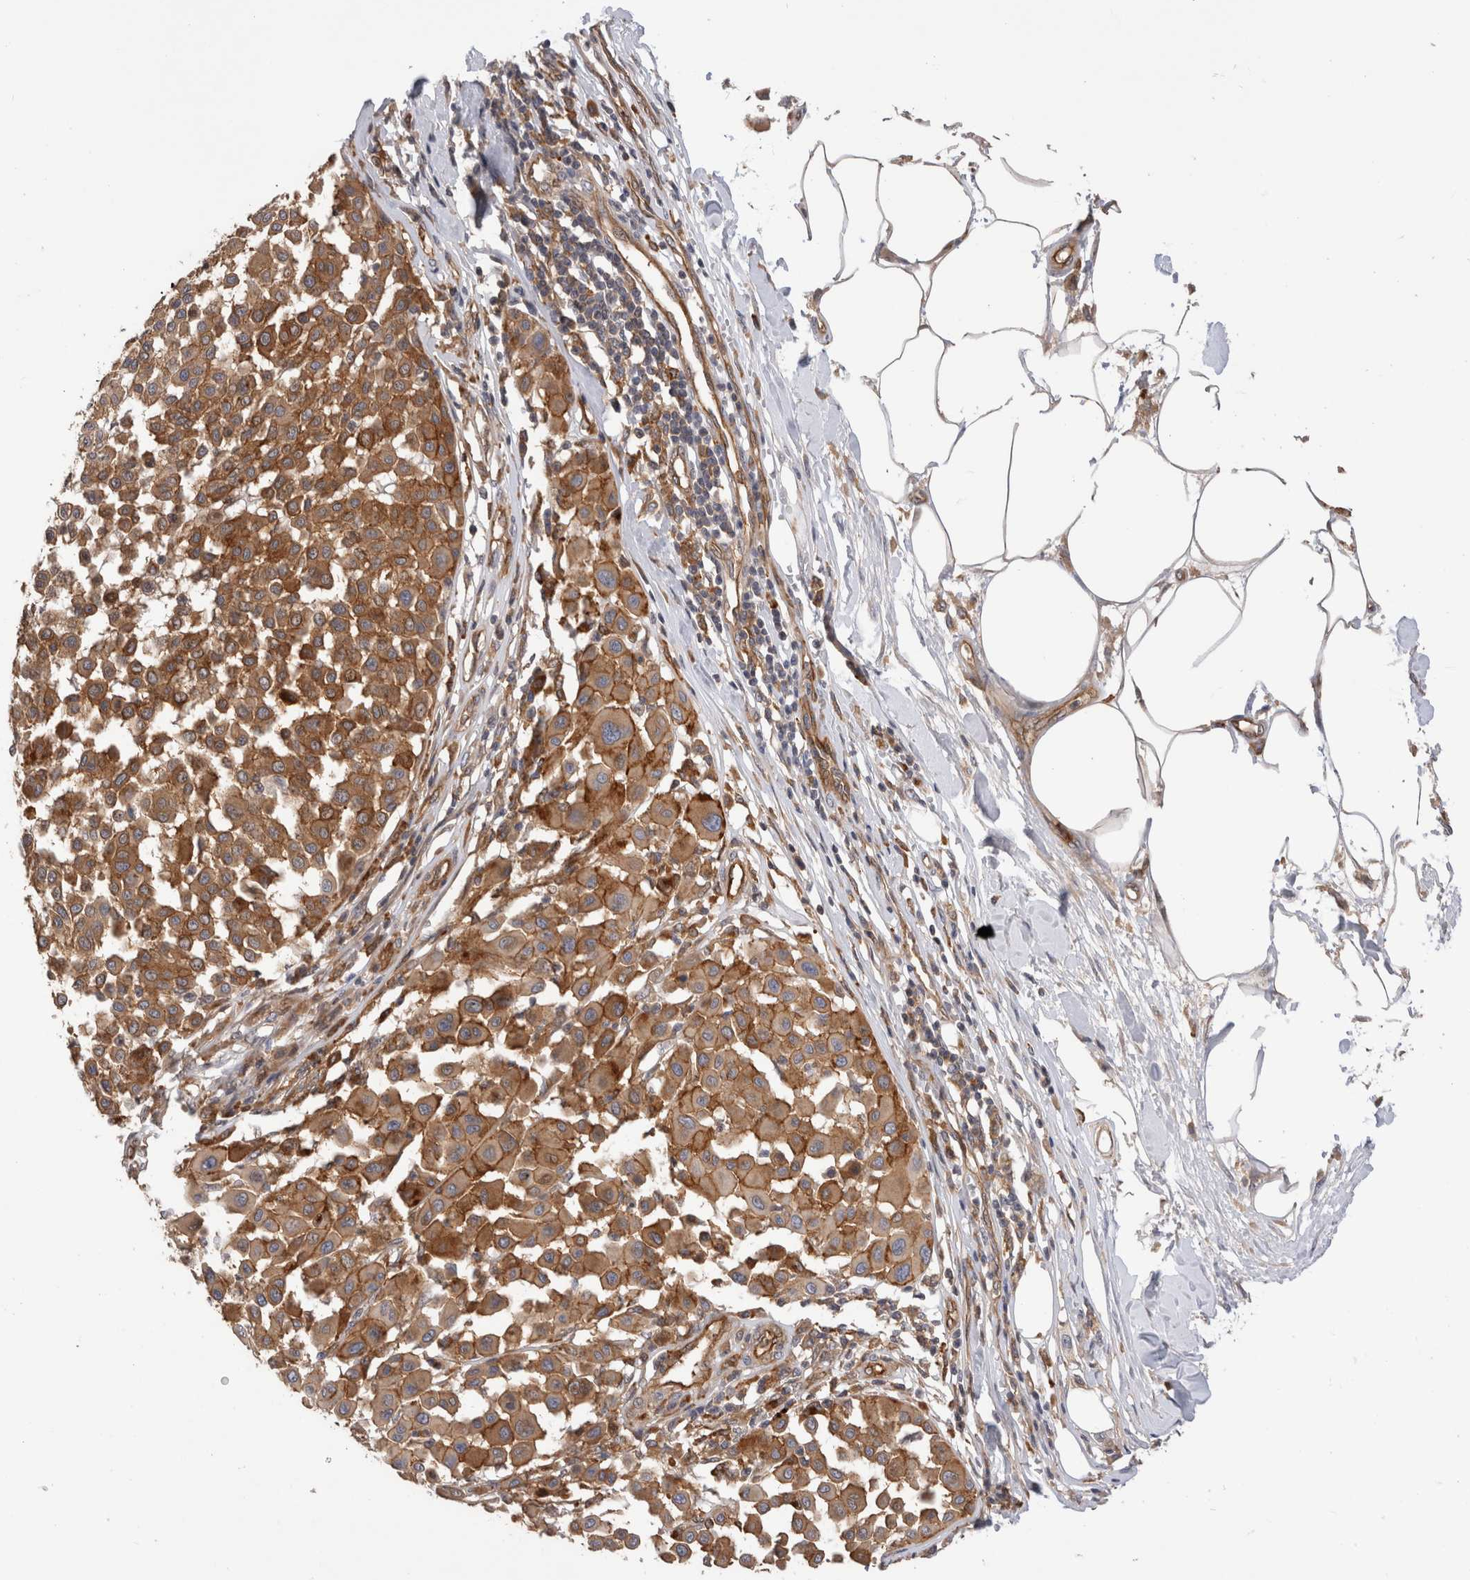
{"staining": {"intensity": "moderate", "quantity": ">75%", "location": "cytoplasmic/membranous"}, "tissue": "melanoma", "cell_type": "Tumor cells", "image_type": "cancer", "snomed": [{"axis": "morphology", "description": "Malignant melanoma, Metastatic site"}, {"axis": "topography", "description": "Soft tissue"}], "caption": "The immunohistochemical stain highlights moderate cytoplasmic/membranous staining in tumor cells of malignant melanoma (metastatic site) tissue.", "gene": "BNIP2", "patient": {"sex": "male", "age": 41}}